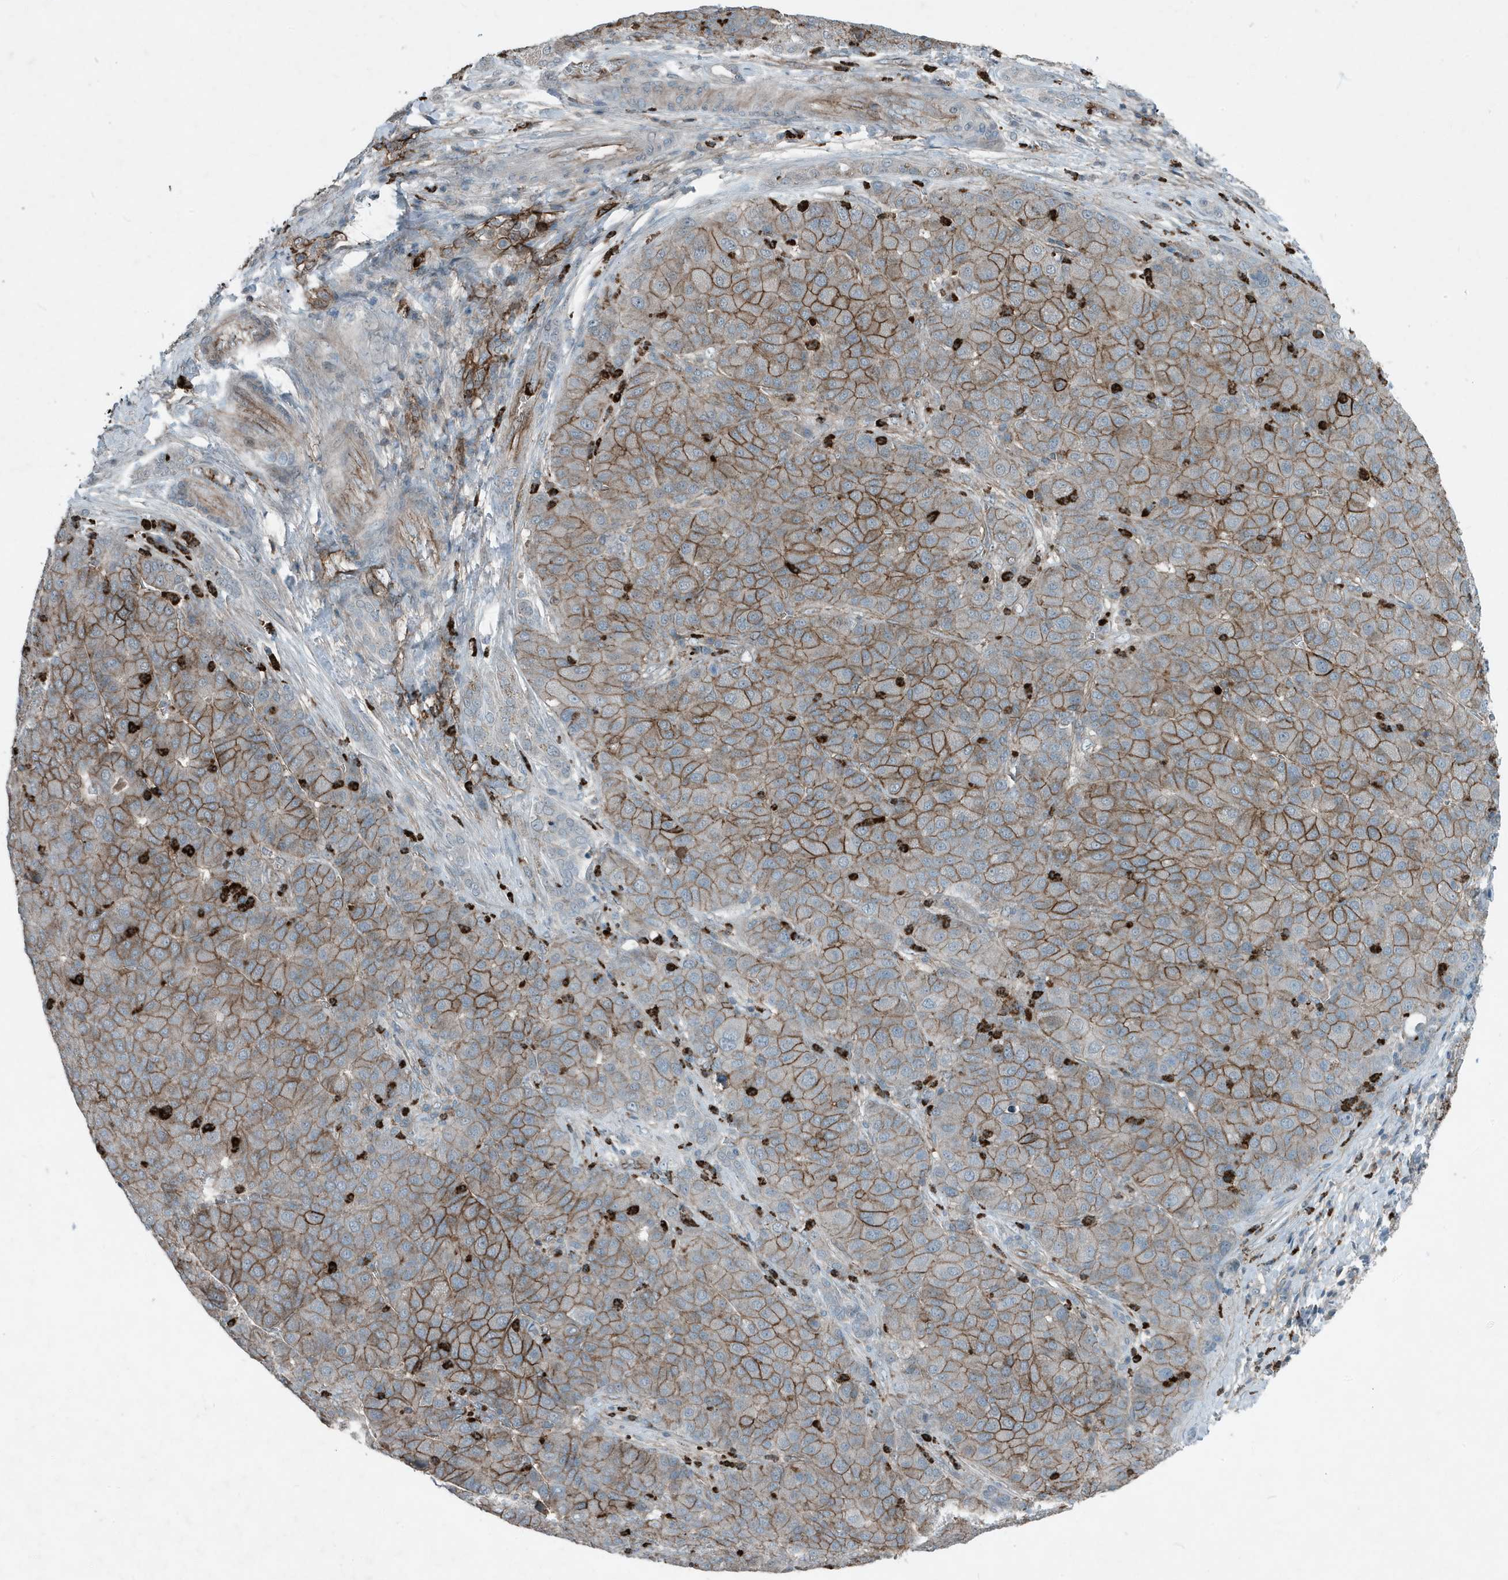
{"staining": {"intensity": "moderate", "quantity": ">75%", "location": "cytoplasmic/membranous"}, "tissue": "liver cancer", "cell_type": "Tumor cells", "image_type": "cancer", "snomed": [{"axis": "morphology", "description": "Carcinoma, Hepatocellular, NOS"}, {"axis": "topography", "description": "Liver"}], "caption": "Protein expression analysis of human liver cancer reveals moderate cytoplasmic/membranous positivity in about >75% of tumor cells. (Brightfield microscopy of DAB IHC at high magnification).", "gene": "DAPP1", "patient": {"sex": "male", "age": 65}}